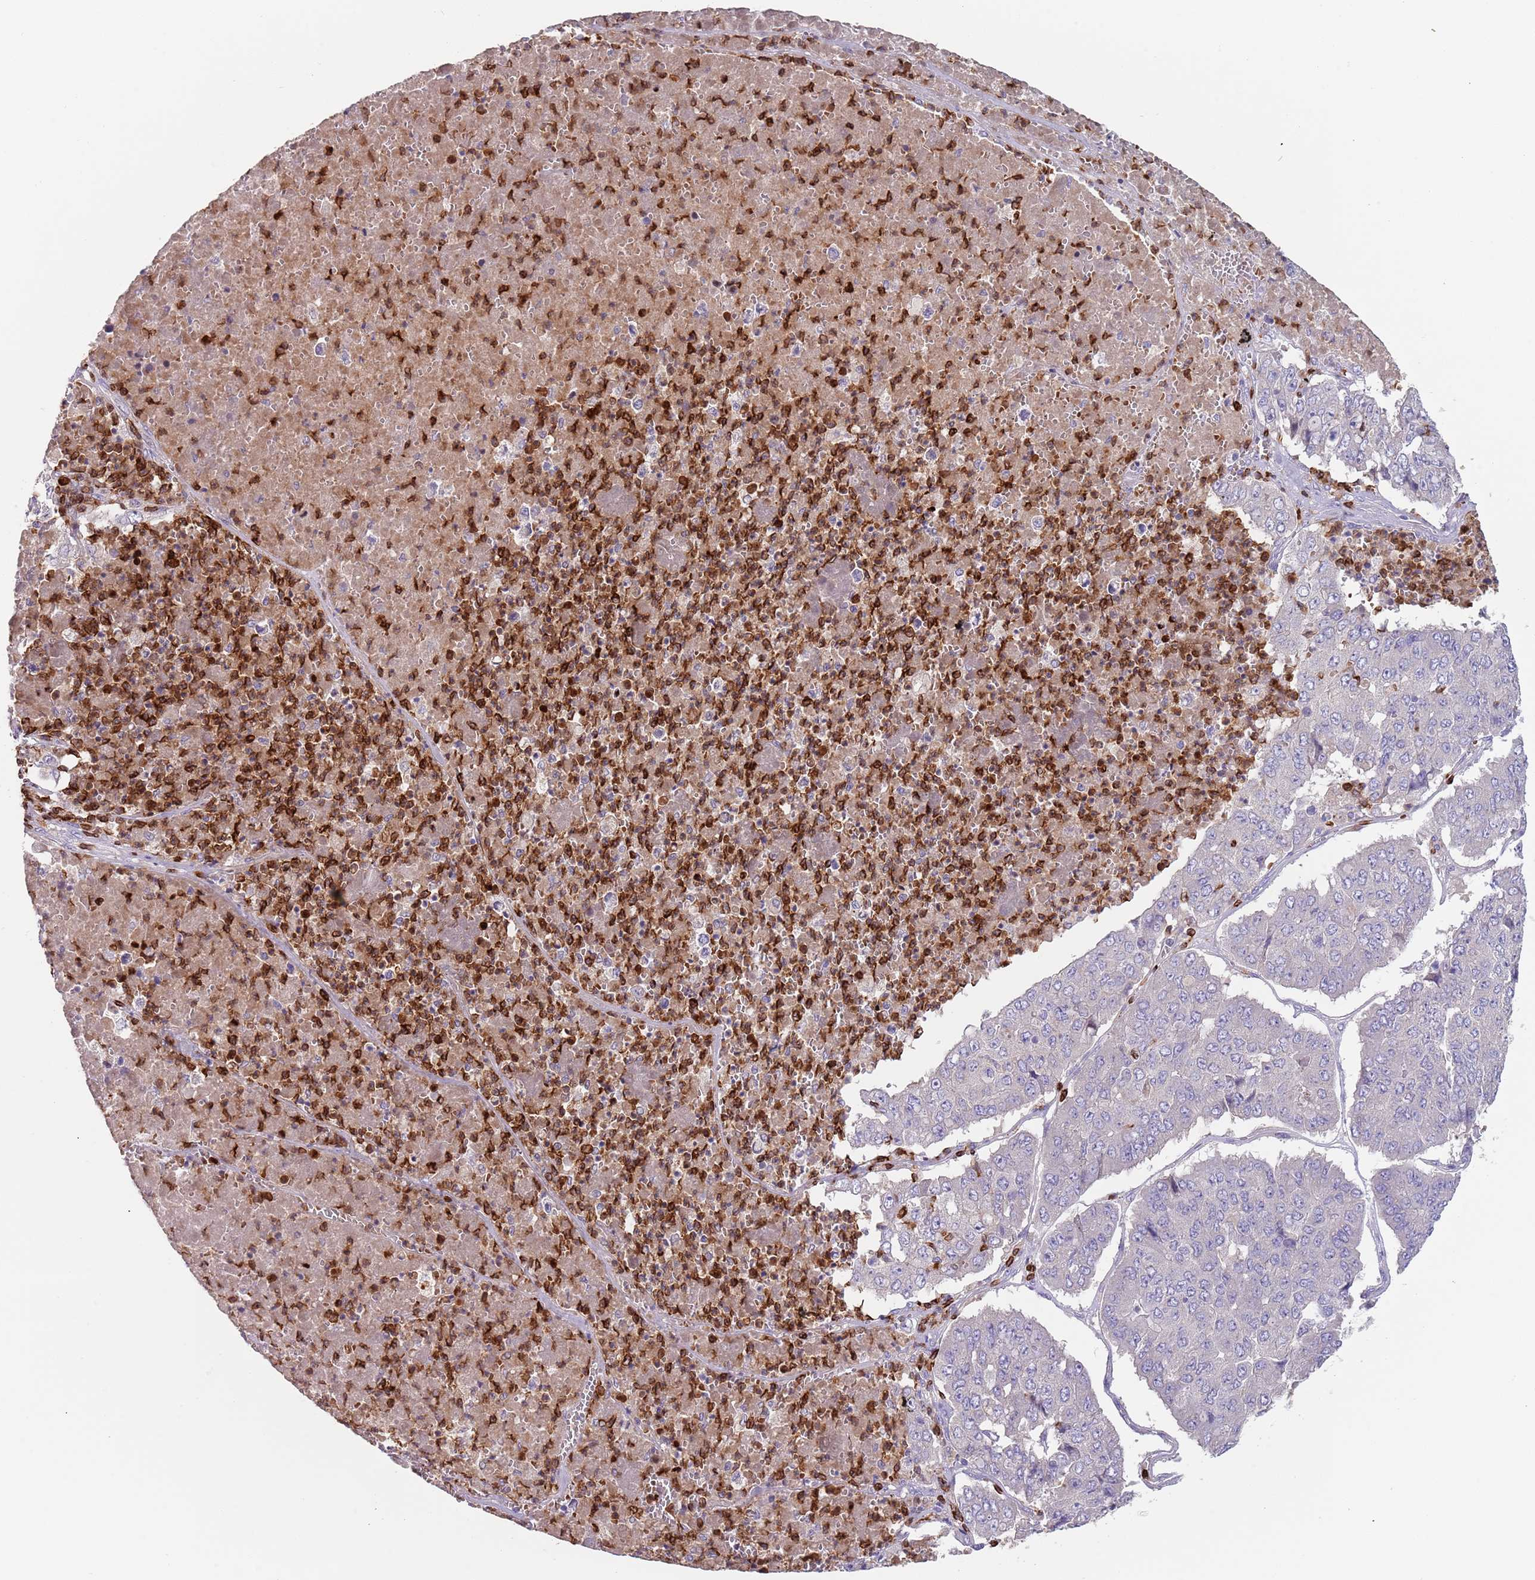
{"staining": {"intensity": "negative", "quantity": "none", "location": "none"}, "tissue": "pancreatic cancer", "cell_type": "Tumor cells", "image_type": "cancer", "snomed": [{"axis": "morphology", "description": "Adenocarcinoma, NOS"}, {"axis": "topography", "description": "Pancreas"}], "caption": "Tumor cells show no significant positivity in adenocarcinoma (pancreatic).", "gene": "TMEM251", "patient": {"sex": "male", "age": 50}}